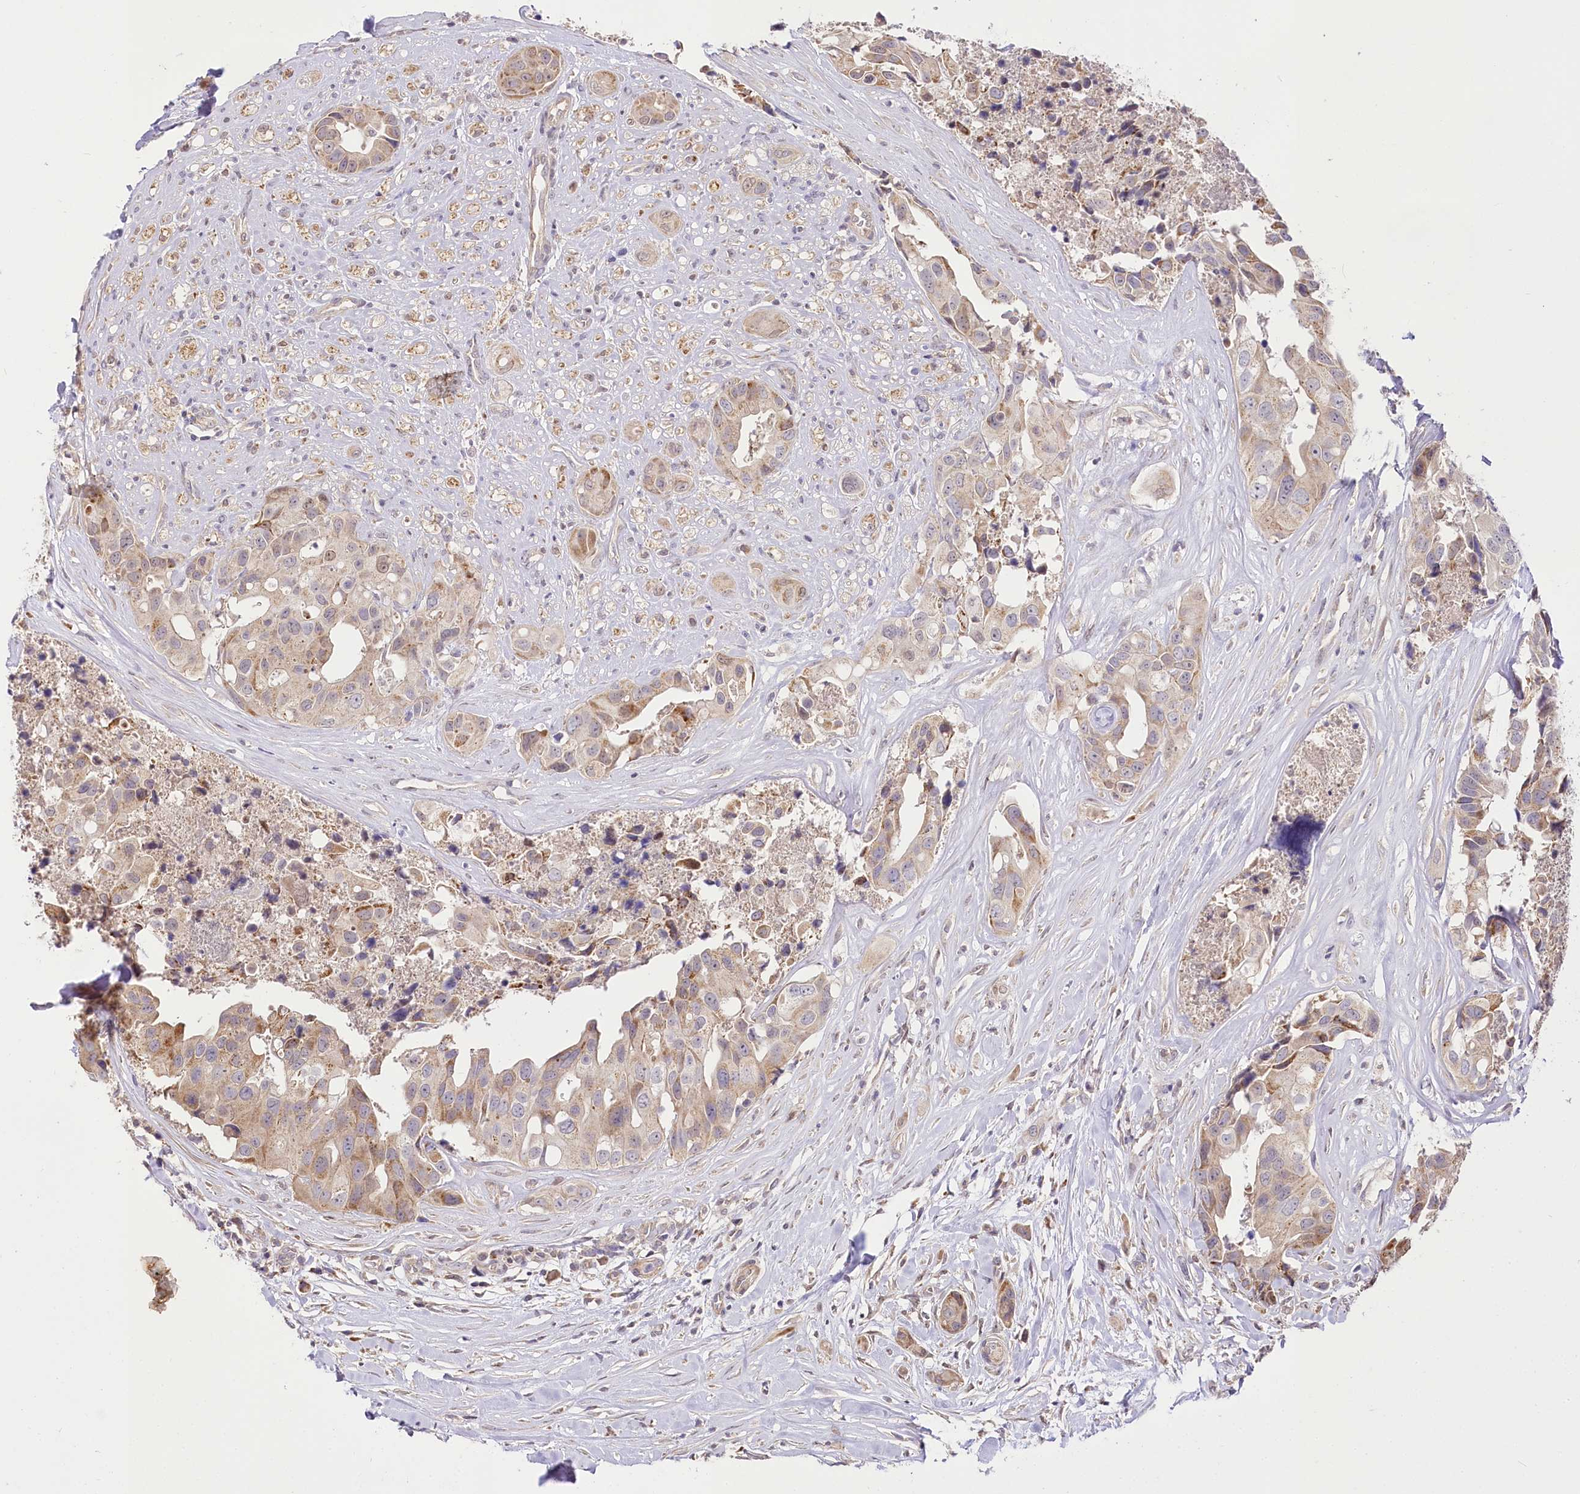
{"staining": {"intensity": "moderate", "quantity": ">75%", "location": "cytoplasmic/membranous"}, "tissue": "head and neck cancer", "cell_type": "Tumor cells", "image_type": "cancer", "snomed": [{"axis": "morphology", "description": "Adenocarcinoma, NOS"}, {"axis": "morphology", "description": "Adenocarcinoma, metastatic, NOS"}, {"axis": "topography", "description": "Head-Neck"}], "caption": "Protein expression analysis of human head and neck cancer reveals moderate cytoplasmic/membranous staining in approximately >75% of tumor cells.", "gene": "ZNF226", "patient": {"sex": "male", "age": 75}}